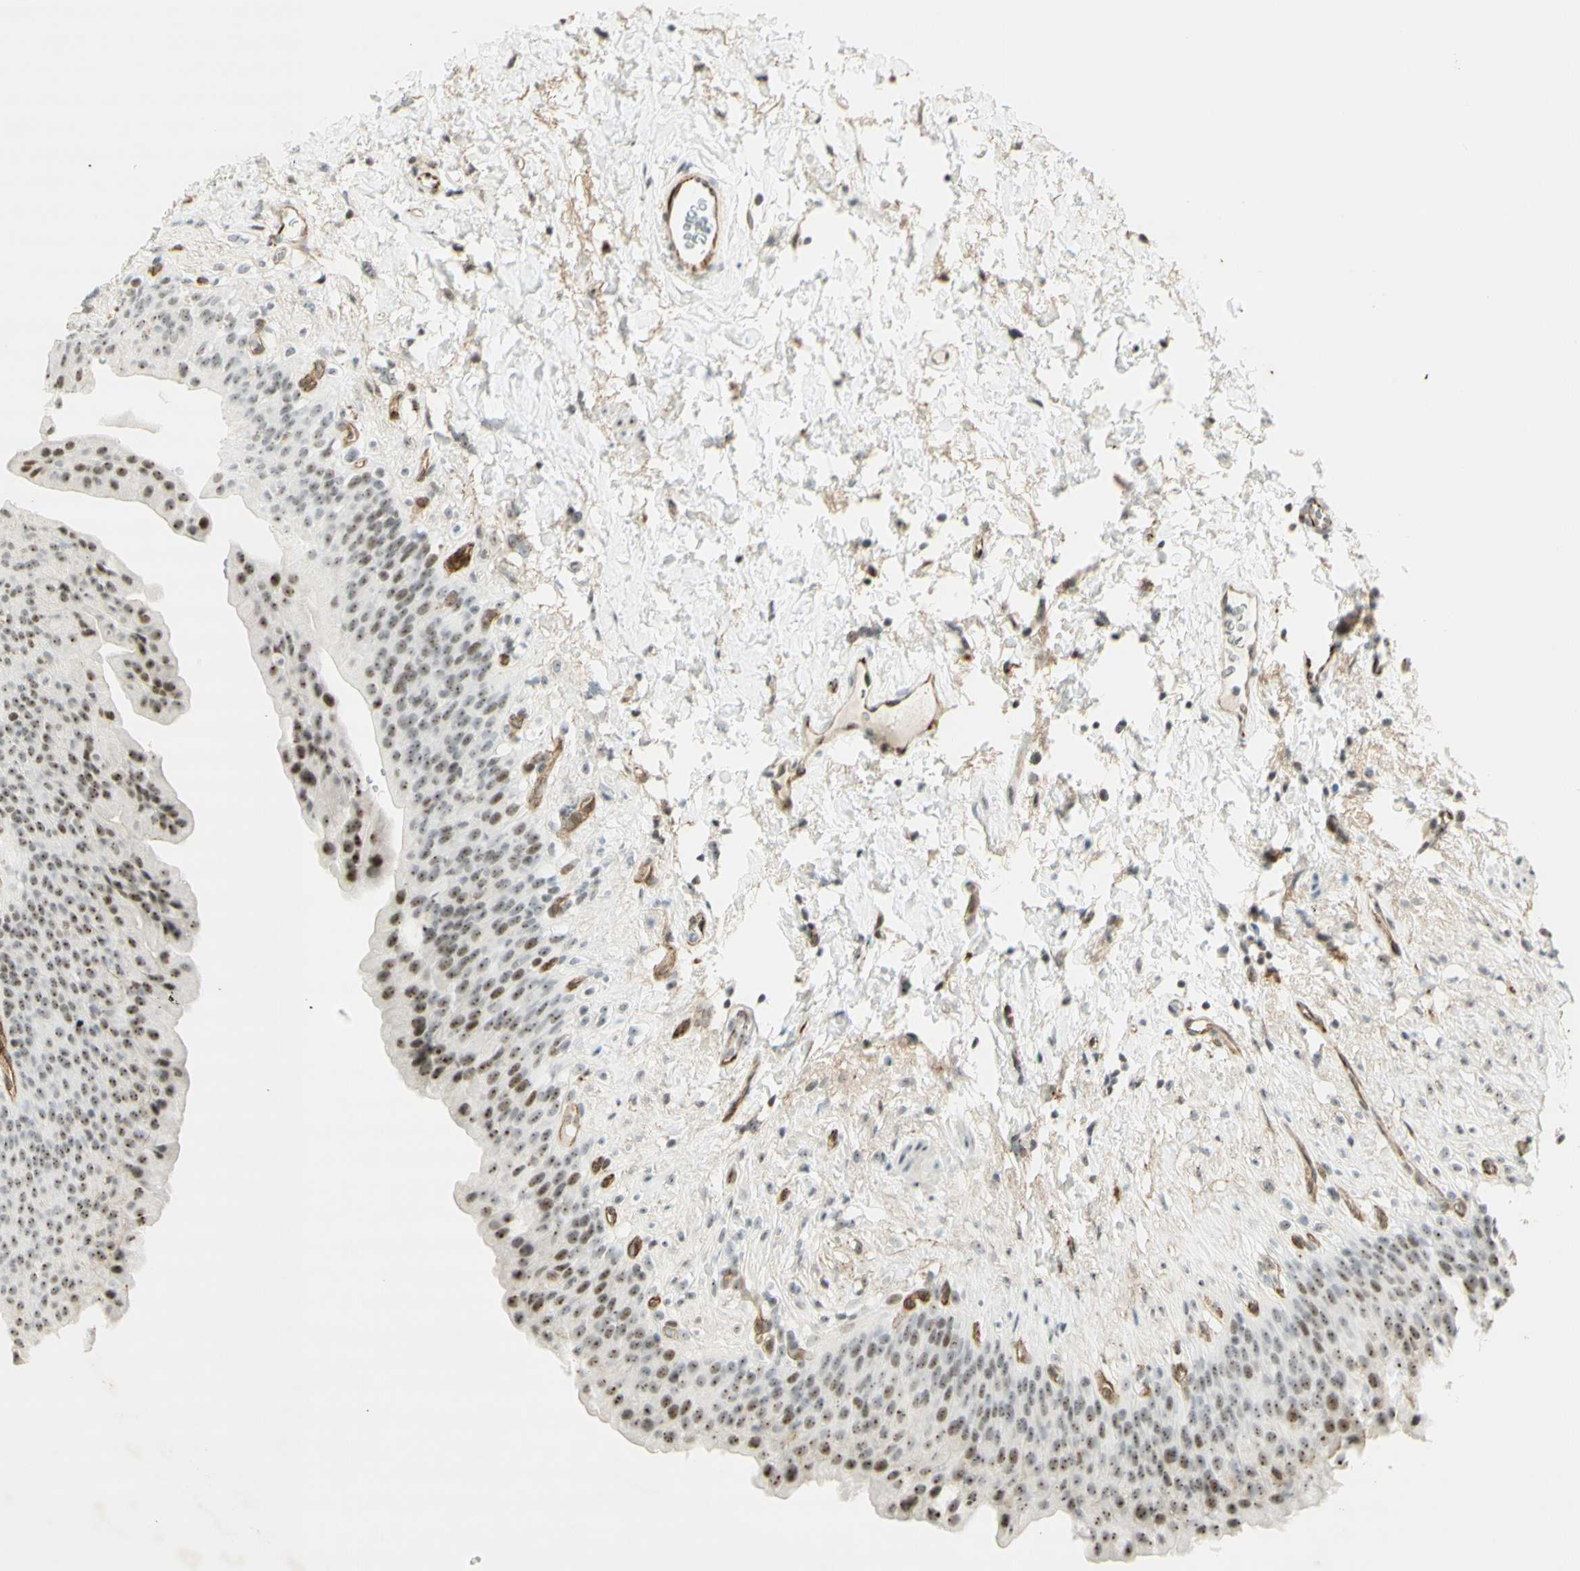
{"staining": {"intensity": "moderate", "quantity": ">75%", "location": "nuclear"}, "tissue": "urinary bladder", "cell_type": "Urothelial cells", "image_type": "normal", "snomed": [{"axis": "morphology", "description": "Normal tissue, NOS"}, {"axis": "topography", "description": "Urinary bladder"}], "caption": "An image of human urinary bladder stained for a protein reveals moderate nuclear brown staining in urothelial cells.", "gene": "IRF1", "patient": {"sex": "female", "age": 79}}